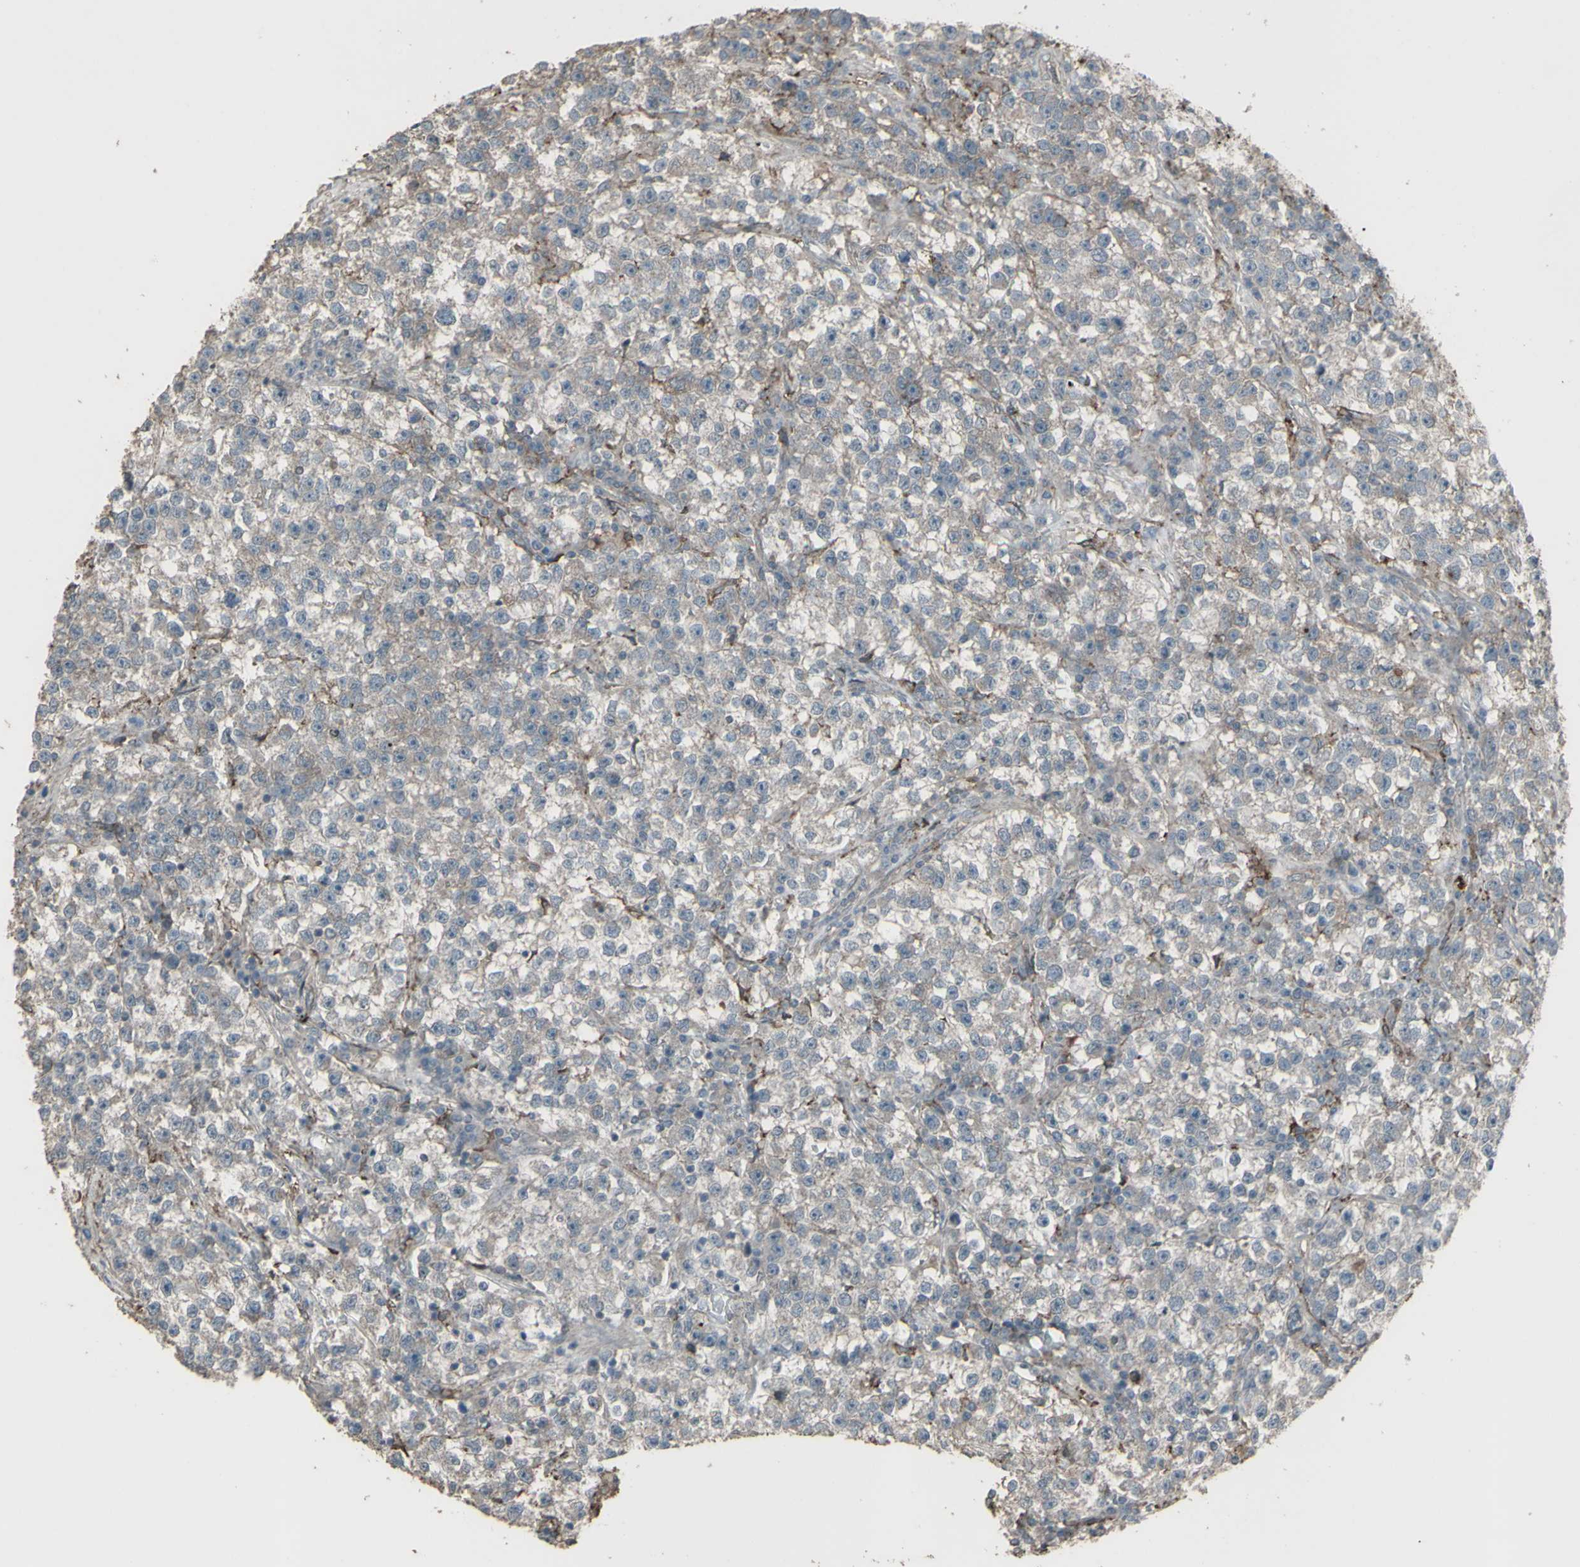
{"staining": {"intensity": "weak", "quantity": "25%-75%", "location": "cytoplasmic/membranous"}, "tissue": "testis cancer", "cell_type": "Tumor cells", "image_type": "cancer", "snomed": [{"axis": "morphology", "description": "Seminoma, NOS"}, {"axis": "topography", "description": "Testis"}], "caption": "The image displays a brown stain indicating the presence of a protein in the cytoplasmic/membranous of tumor cells in testis cancer.", "gene": "SMO", "patient": {"sex": "male", "age": 22}}